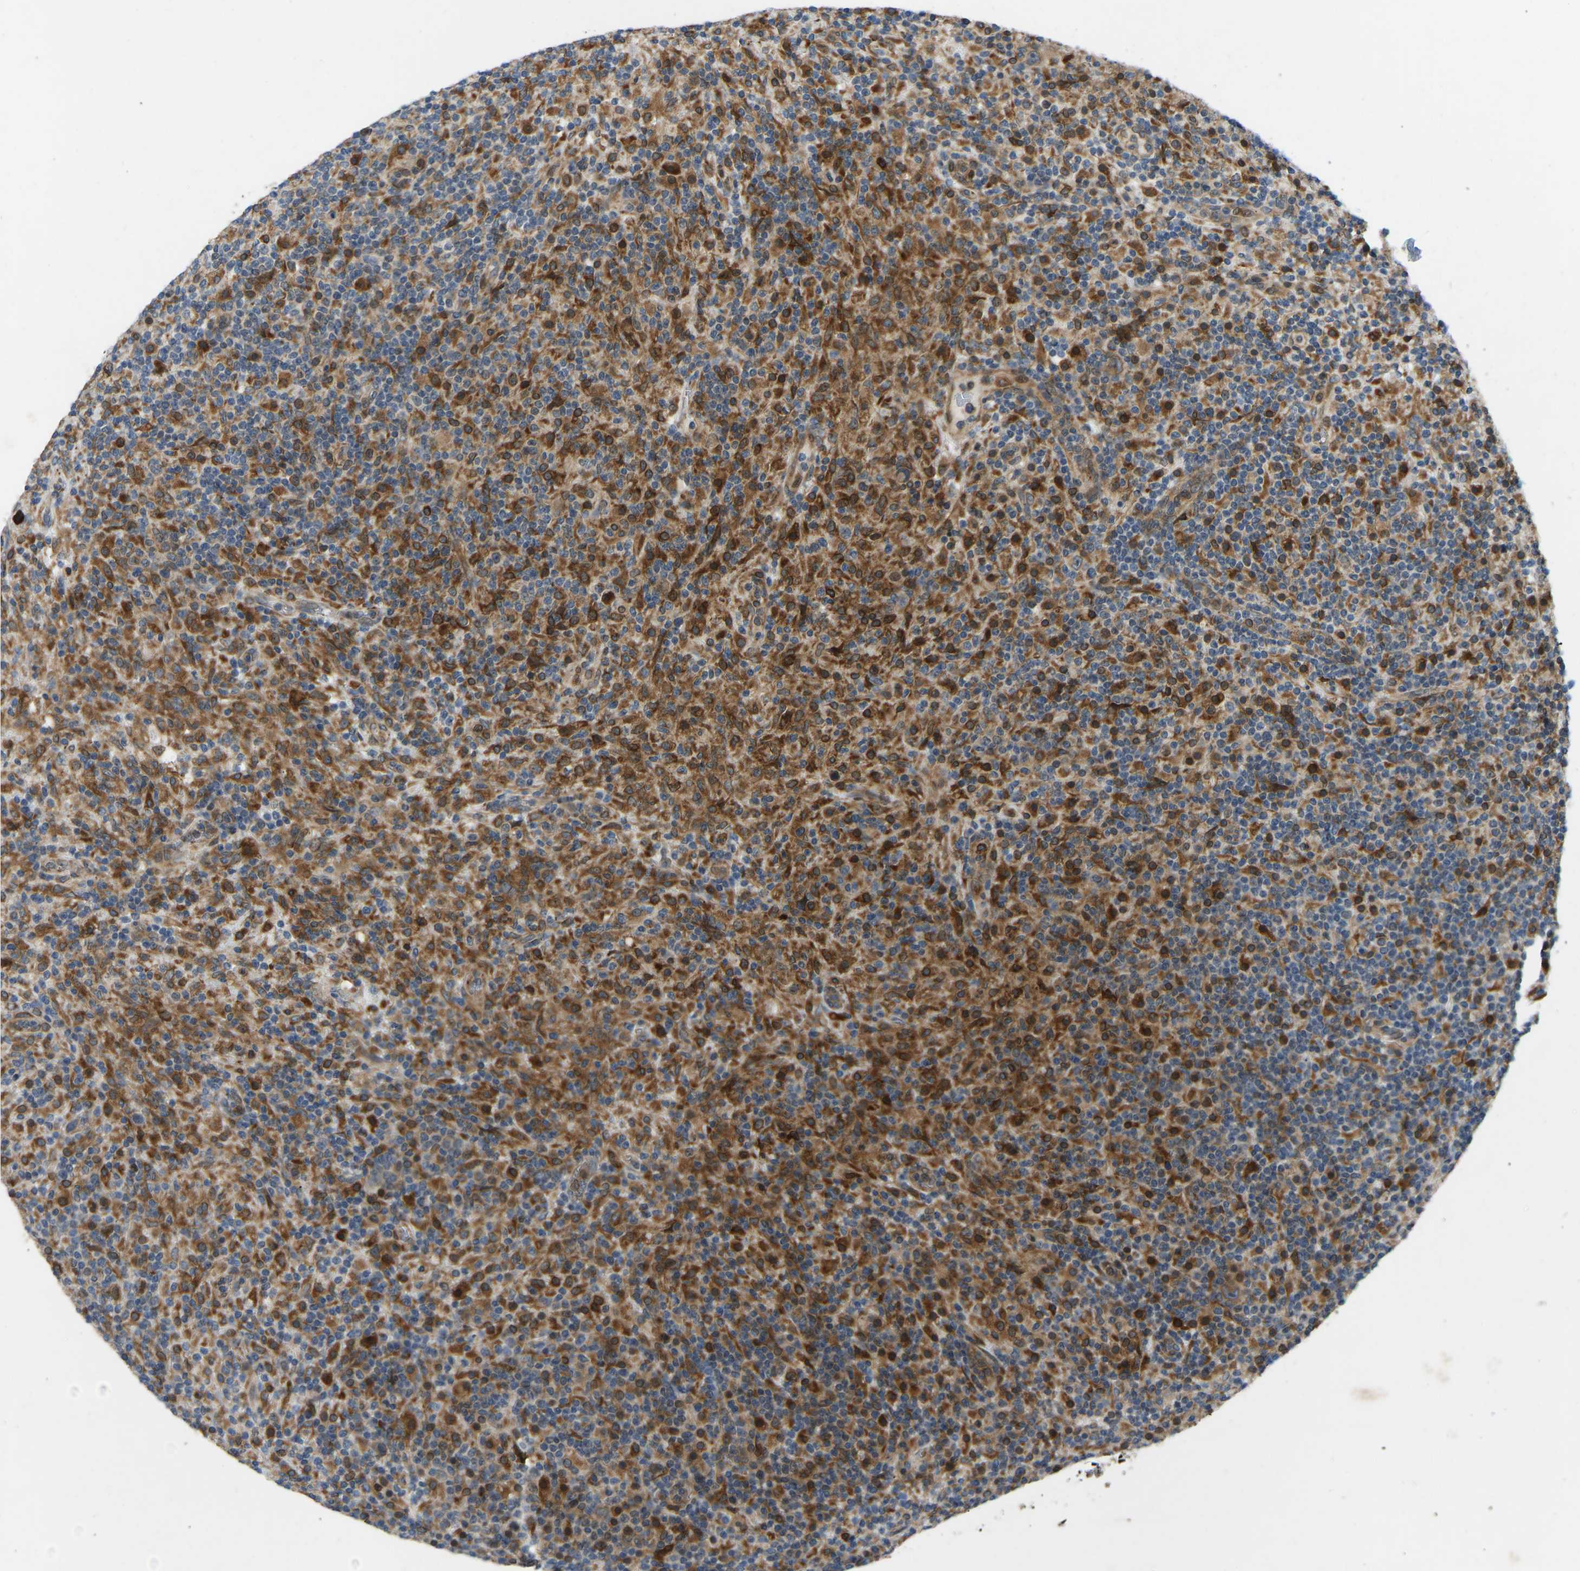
{"staining": {"intensity": "moderate", "quantity": ">75%", "location": "cytoplasmic/membranous"}, "tissue": "lymphoma", "cell_type": "Tumor cells", "image_type": "cancer", "snomed": [{"axis": "morphology", "description": "Hodgkin's disease, NOS"}, {"axis": "topography", "description": "Lymph node"}], "caption": "Protein expression analysis of lymphoma demonstrates moderate cytoplasmic/membranous expression in approximately >75% of tumor cells.", "gene": "OS9", "patient": {"sex": "male", "age": 70}}